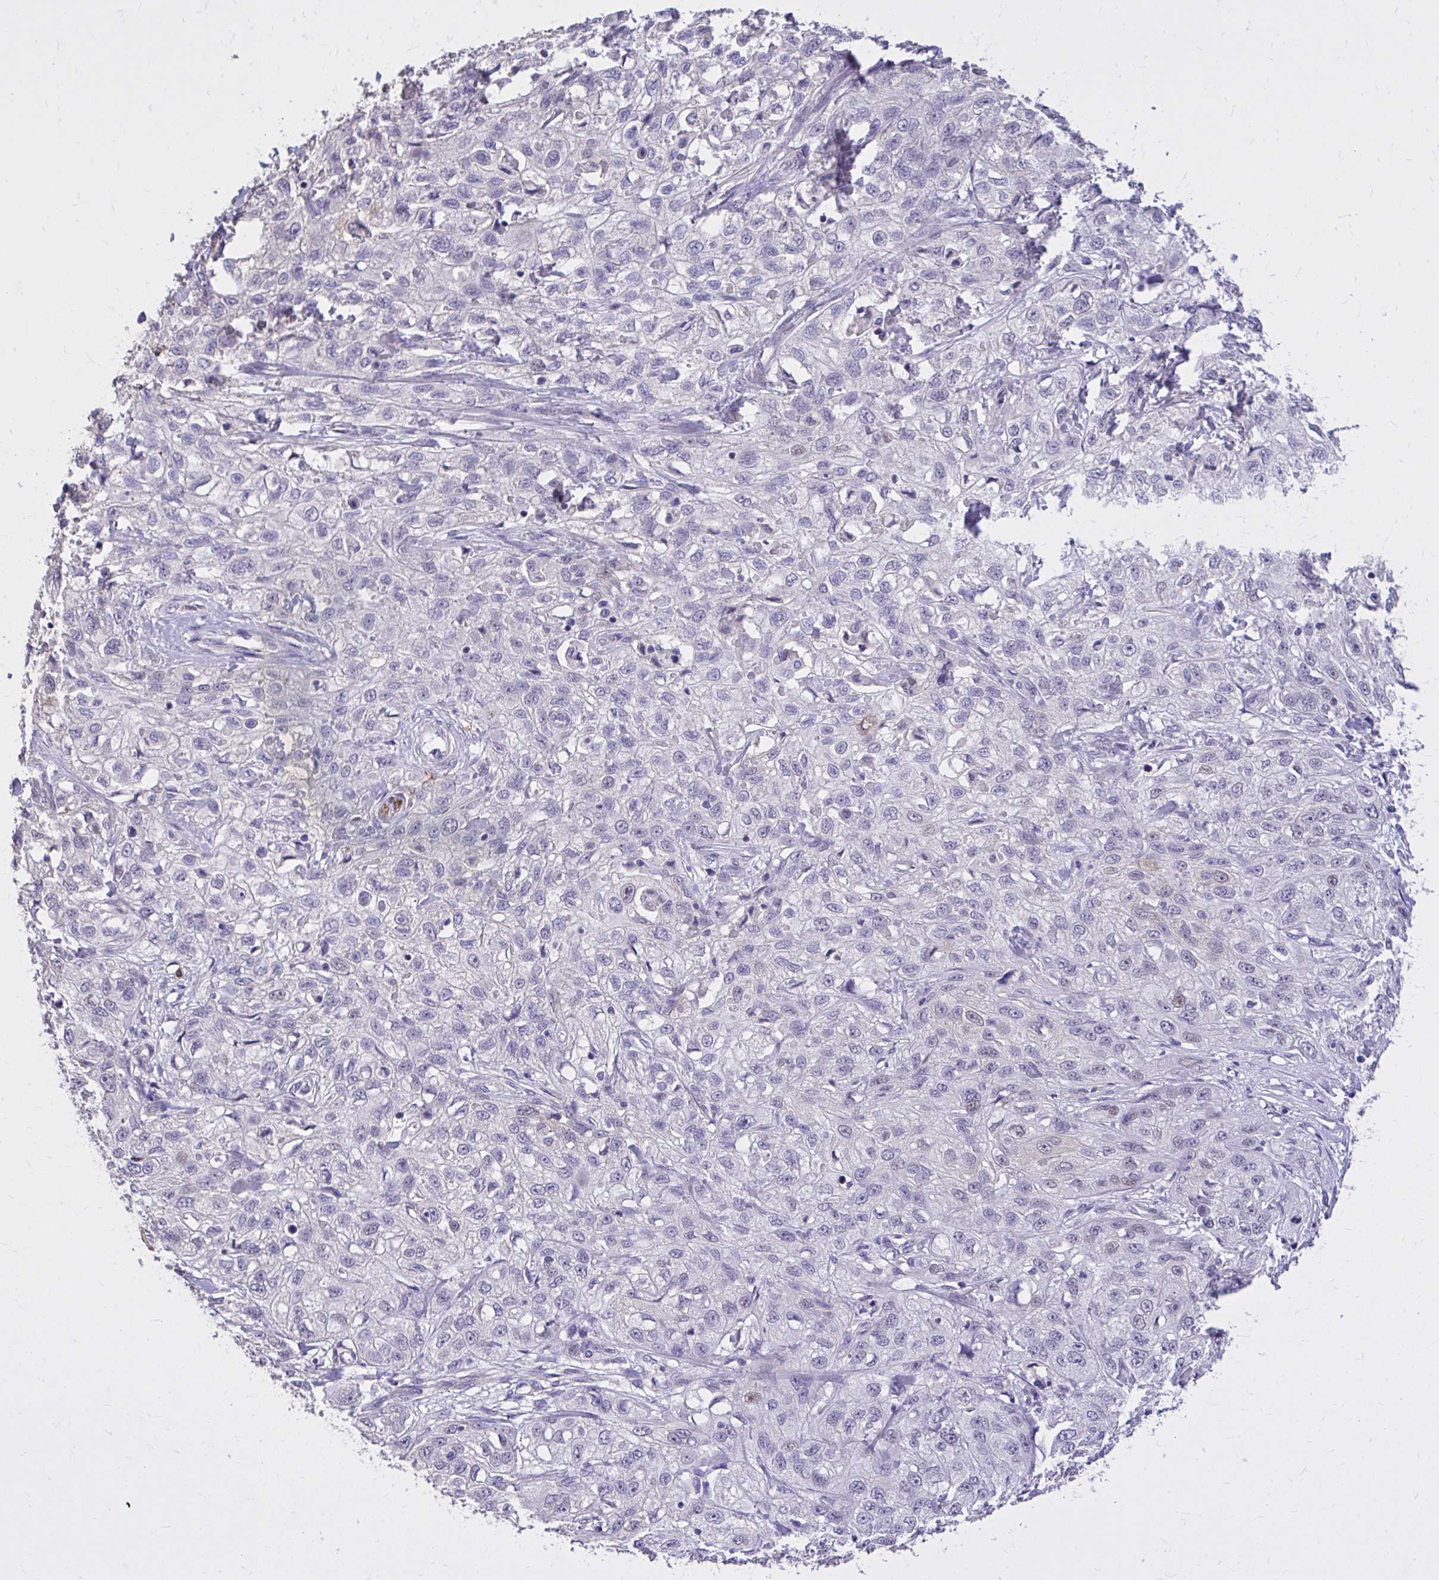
{"staining": {"intensity": "negative", "quantity": "none", "location": "none"}, "tissue": "skin cancer", "cell_type": "Tumor cells", "image_type": "cancer", "snomed": [{"axis": "morphology", "description": "Squamous cell carcinoma, NOS"}, {"axis": "topography", "description": "Skin"}, {"axis": "topography", "description": "Vulva"}], "caption": "Immunohistochemistry micrograph of squamous cell carcinoma (skin) stained for a protein (brown), which demonstrates no staining in tumor cells.", "gene": "EPB41L1", "patient": {"sex": "female", "age": 86}}